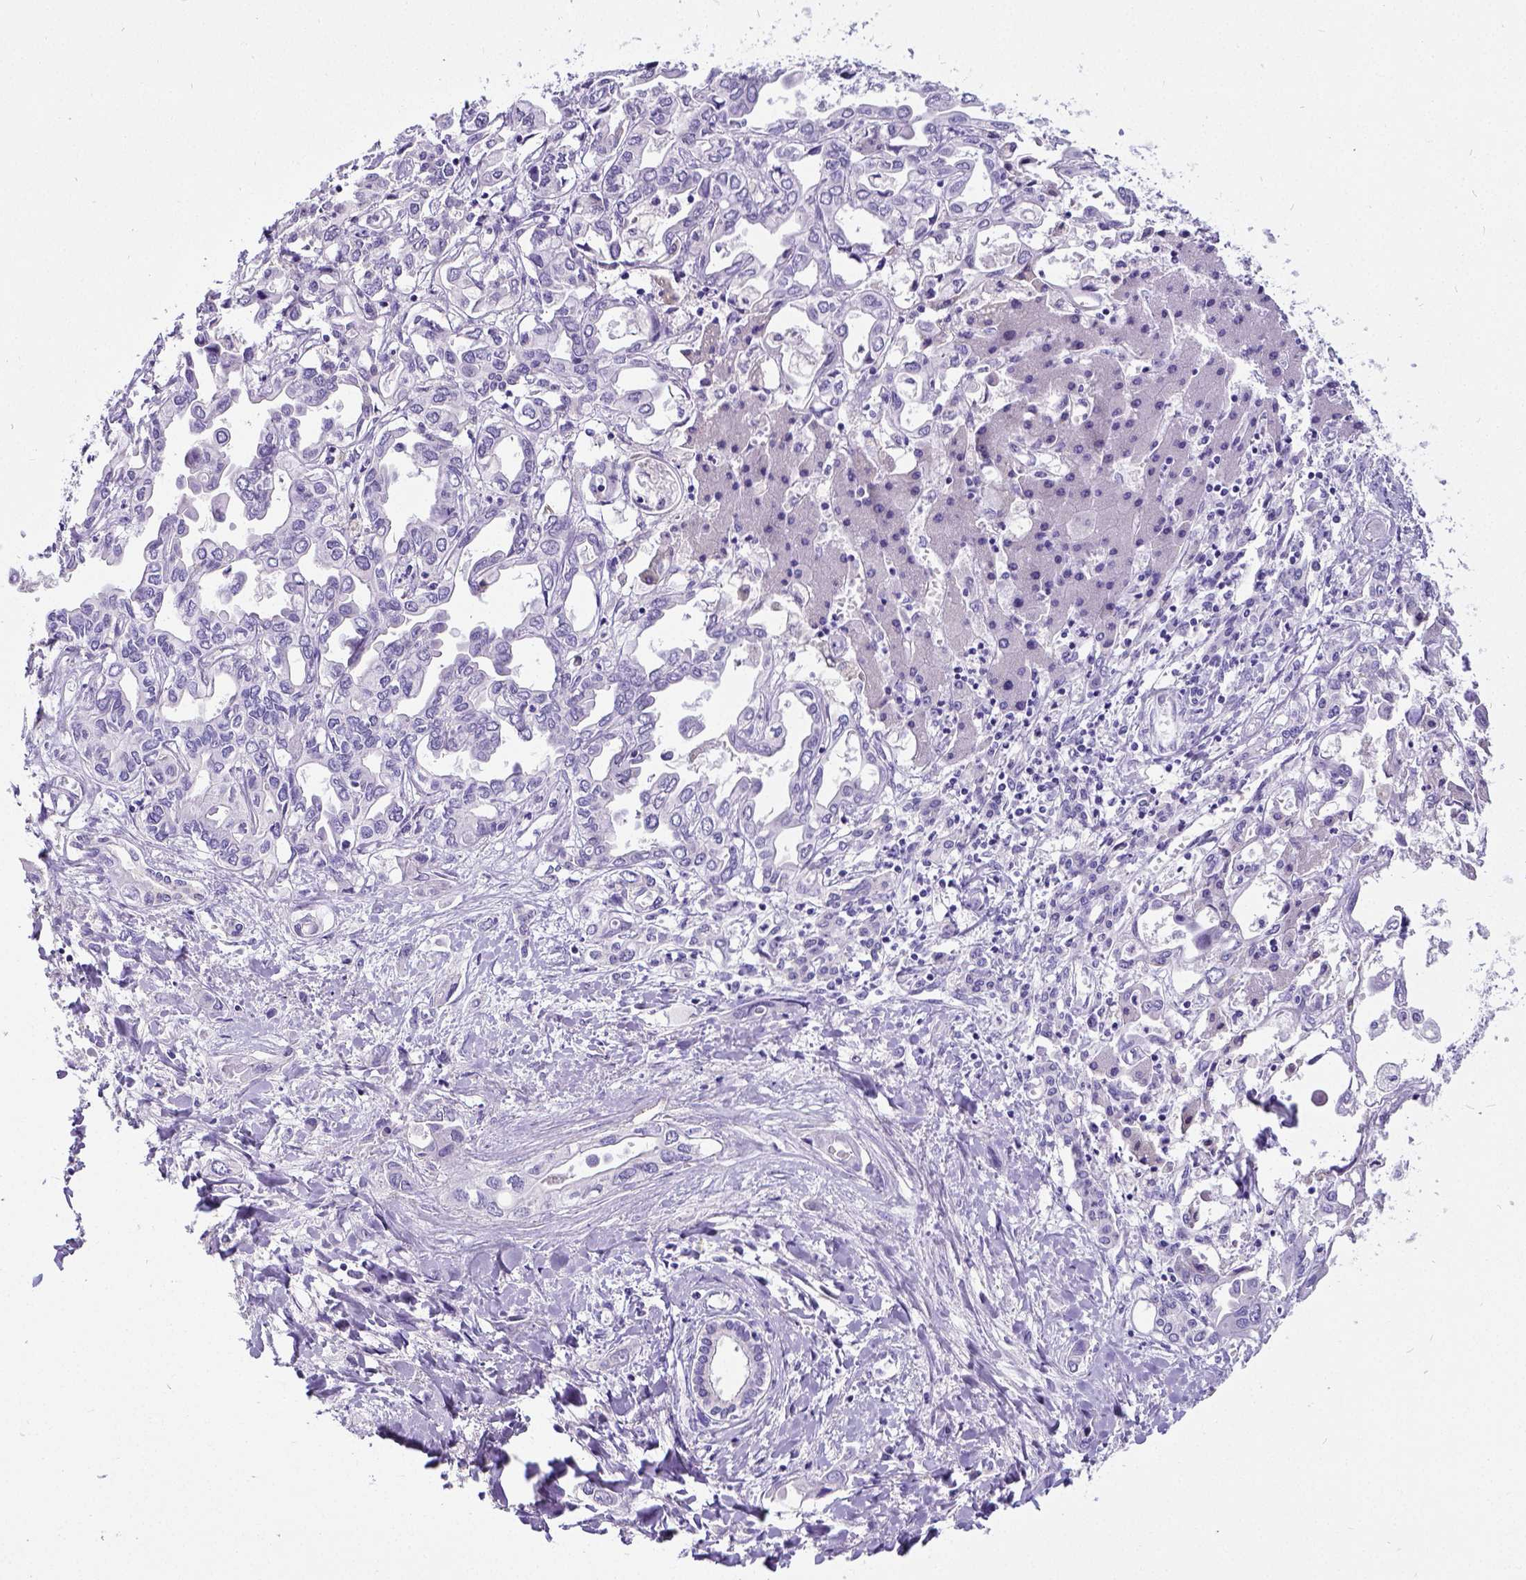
{"staining": {"intensity": "negative", "quantity": "none", "location": "none"}, "tissue": "liver cancer", "cell_type": "Tumor cells", "image_type": "cancer", "snomed": [{"axis": "morphology", "description": "Cholangiocarcinoma"}, {"axis": "topography", "description": "Liver"}], "caption": "Immunohistochemistry of human liver cancer displays no staining in tumor cells. (DAB IHC visualized using brightfield microscopy, high magnification).", "gene": "SATB2", "patient": {"sex": "female", "age": 64}}